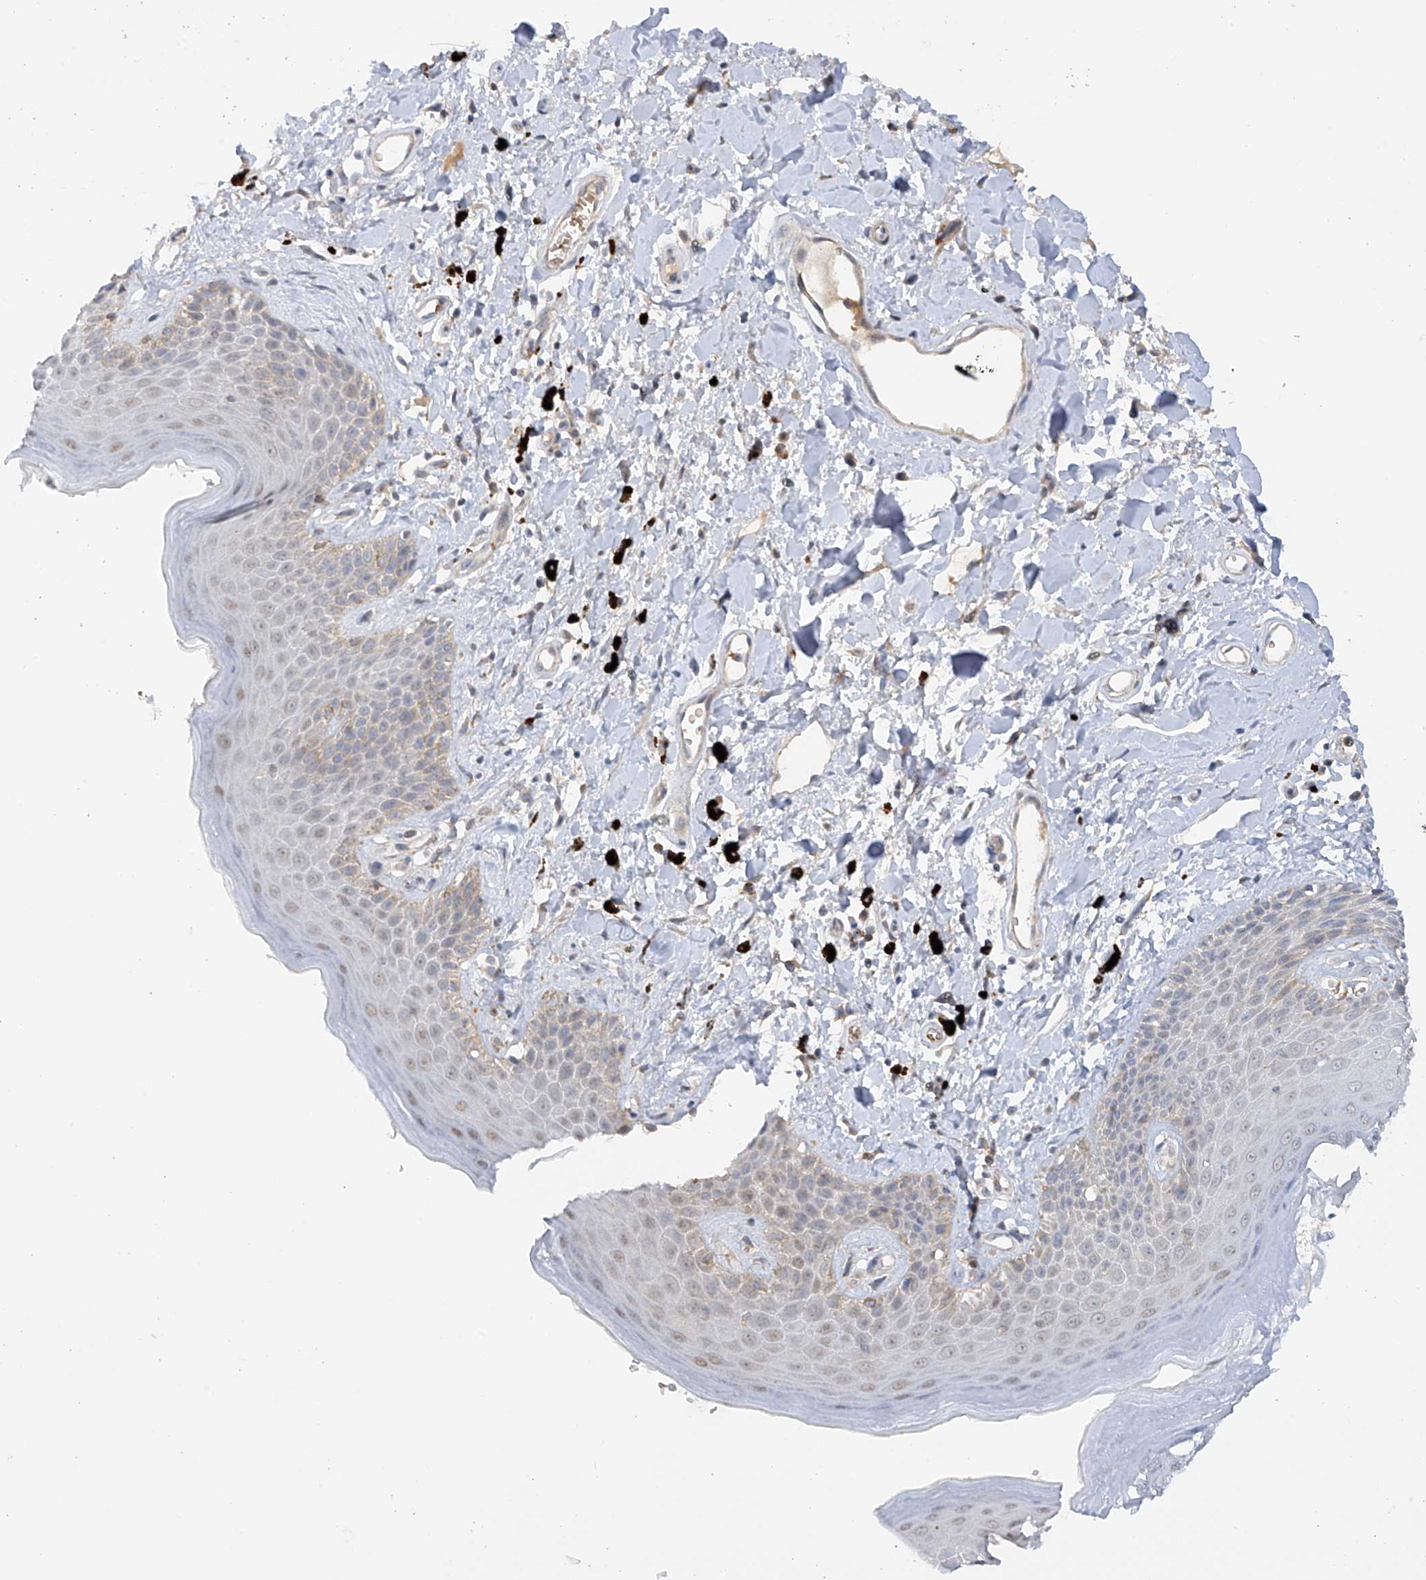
{"staining": {"intensity": "weak", "quantity": "<25%", "location": "cytoplasmic/membranous"}, "tissue": "skin", "cell_type": "Epidermal cells", "image_type": "normal", "snomed": [{"axis": "morphology", "description": "Normal tissue, NOS"}, {"axis": "topography", "description": "Anal"}], "caption": "The immunohistochemistry (IHC) image has no significant positivity in epidermal cells of skin. (Brightfield microscopy of DAB (3,3'-diaminobenzidine) IHC at high magnification).", "gene": "METTL18", "patient": {"sex": "female", "age": 78}}